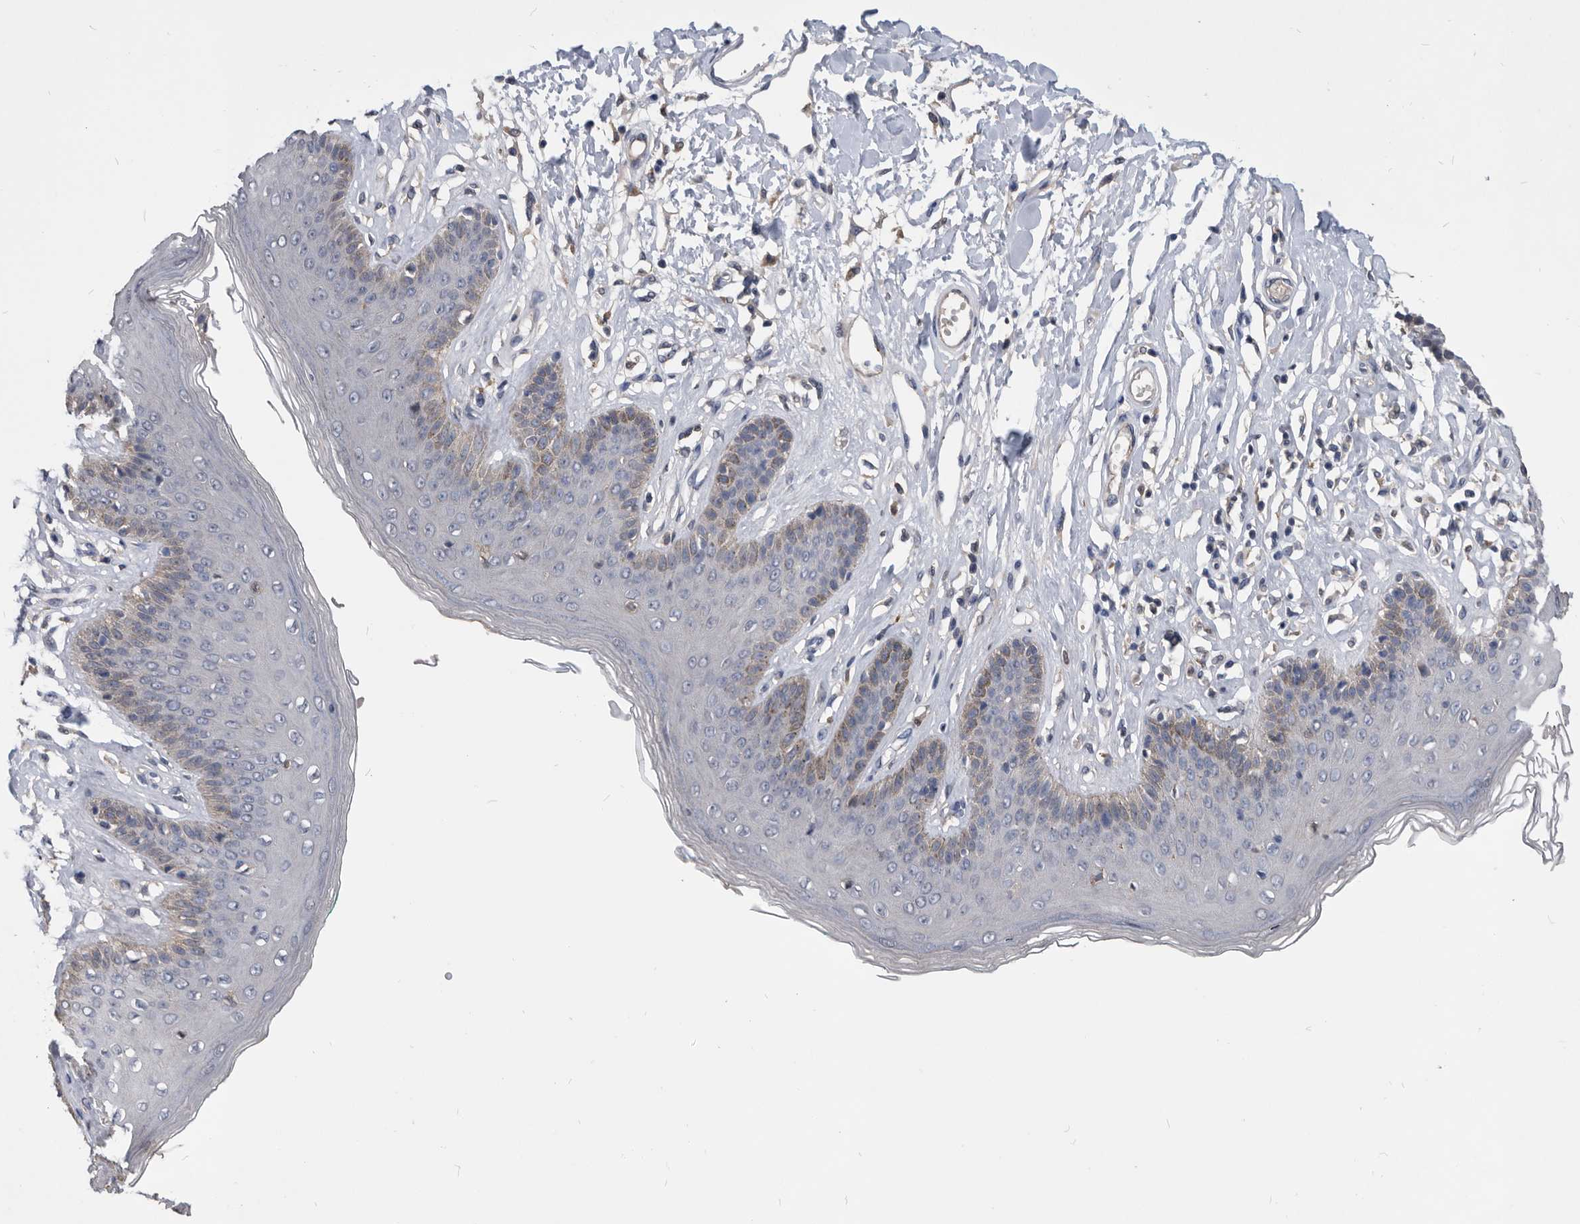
{"staining": {"intensity": "weak", "quantity": "<25%", "location": "cytoplasmic/membranous"}, "tissue": "skin", "cell_type": "Epidermal cells", "image_type": "normal", "snomed": [{"axis": "morphology", "description": "Normal tissue, NOS"}, {"axis": "morphology", "description": "Squamous cell carcinoma, NOS"}, {"axis": "topography", "description": "Vulva"}], "caption": "IHC of normal skin exhibits no expression in epidermal cells. The staining was performed using DAB to visualize the protein expression in brown, while the nuclei were stained in blue with hematoxylin (Magnification: 20x).", "gene": "PDXK", "patient": {"sex": "female", "age": 85}}